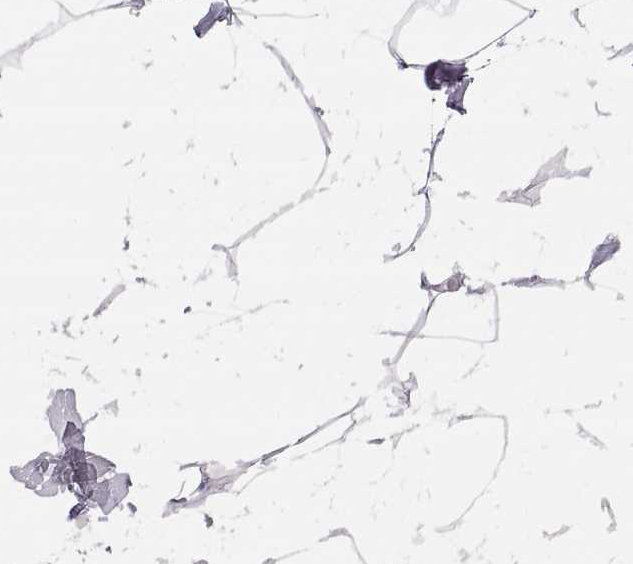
{"staining": {"intensity": "negative", "quantity": "none", "location": "none"}, "tissue": "breast", "cell_type": "Adipocytes", "image_type": "normal", "snomed": [{"axis": "morphology", "description": "Normal tissue, NOS"}, {"axis": "topography", "description": "Breast"}], "caption": "A micrograph of human breast is negative for staining in adipocytes. (DAB IHC, high magnification).", "gene": "SEMG1", "patient": {"sex": "female", "age": 32}}